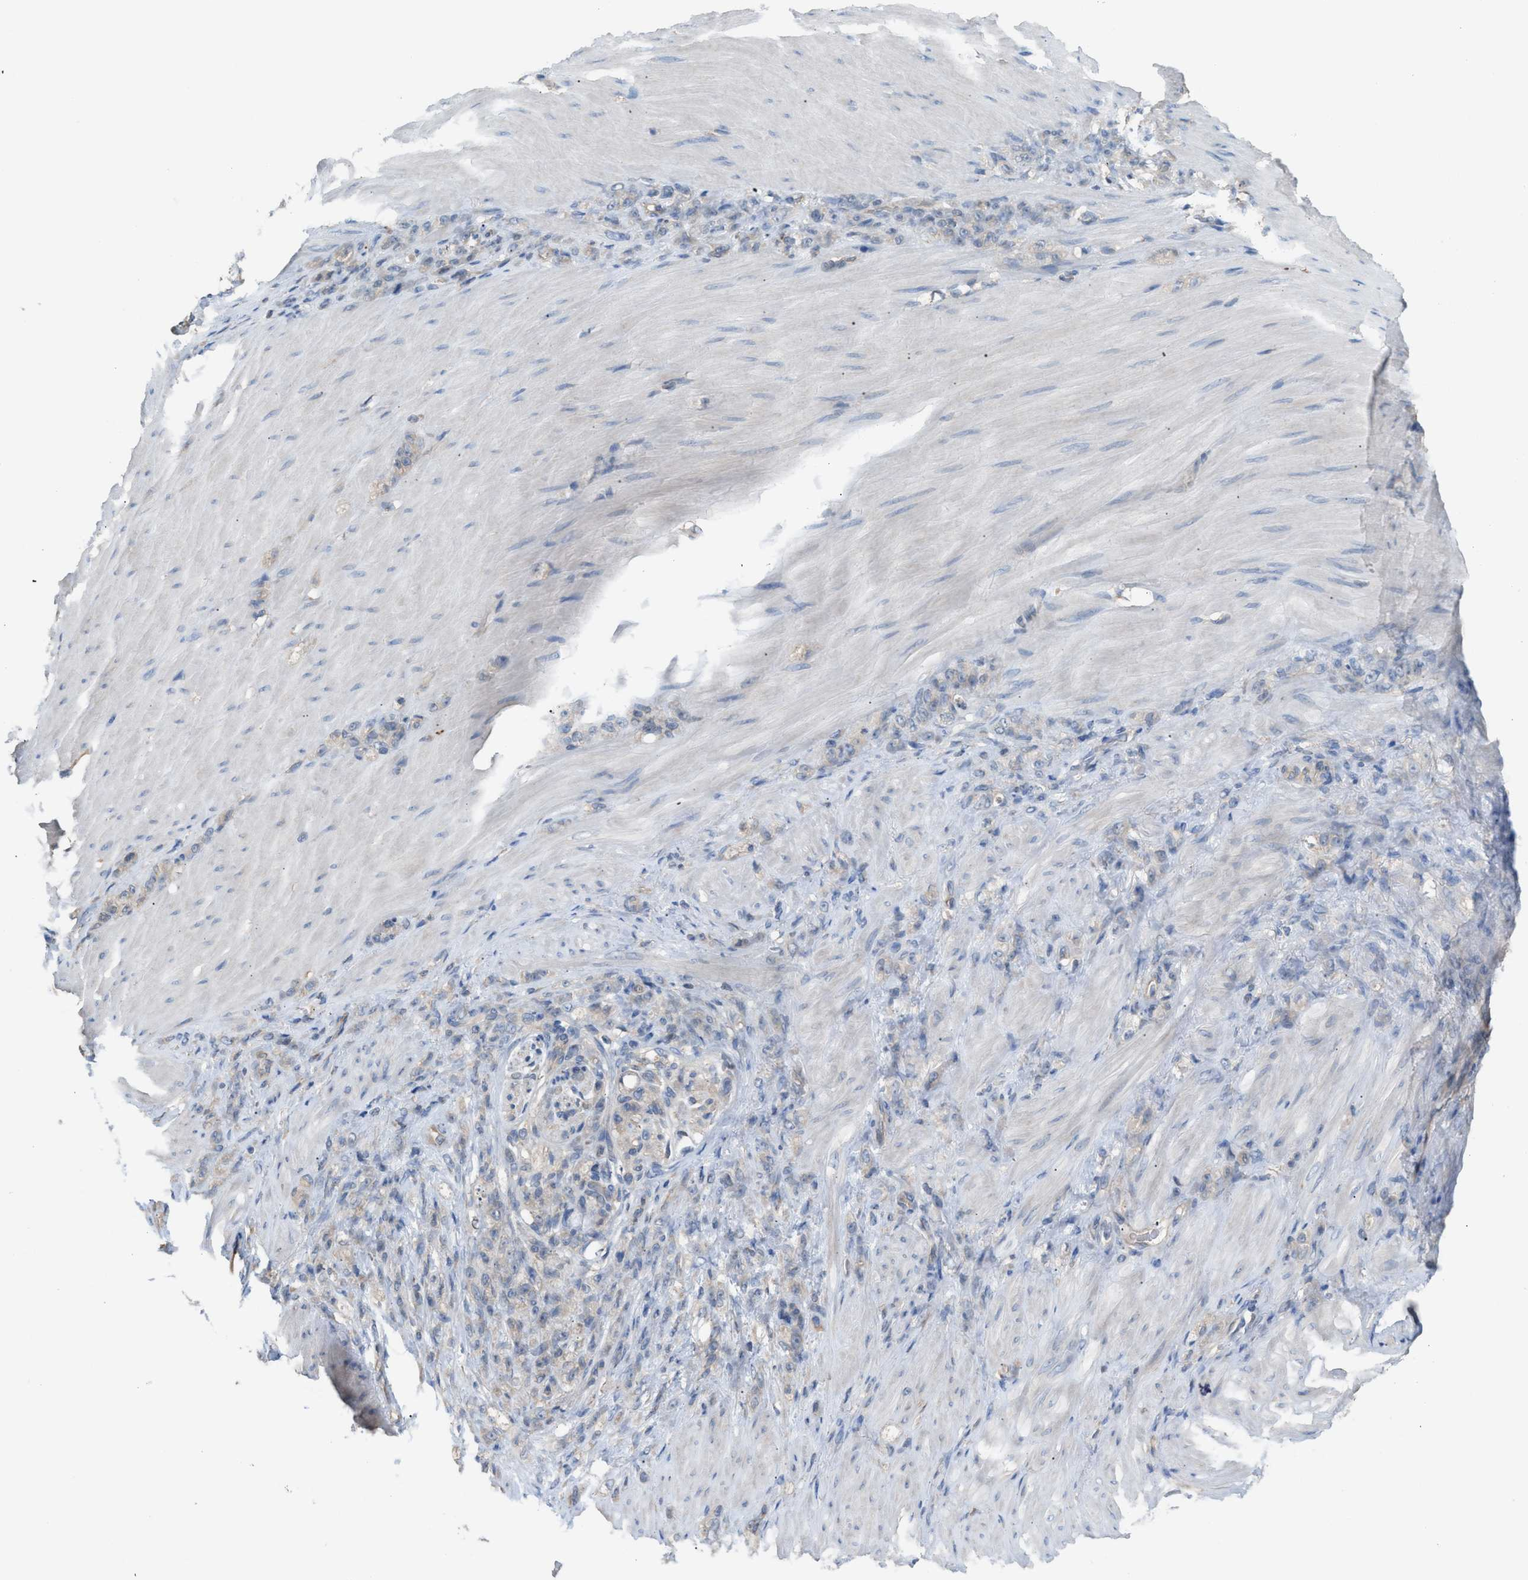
{"staining": {"intensity": "negative", "quantity": "none", "location": "none"}, "tissue": "stomach cancer", "cell_type": "Tumor cells", "image_type": "cancer", "snomed": [{"axis": "morphology", "description": "Normal tissue, NOS"}, {"axis": "morphology", "description": "Adenocarcinoma, NOS"}, {"axis": "topography", "description": "Stomach"}], "caption": "Histopathology image shows no significant protein staining in tumor cells of stomach adenocarcinoma.", "gene": "NQO2", "patient": {"sex": "male", "age": 82}}